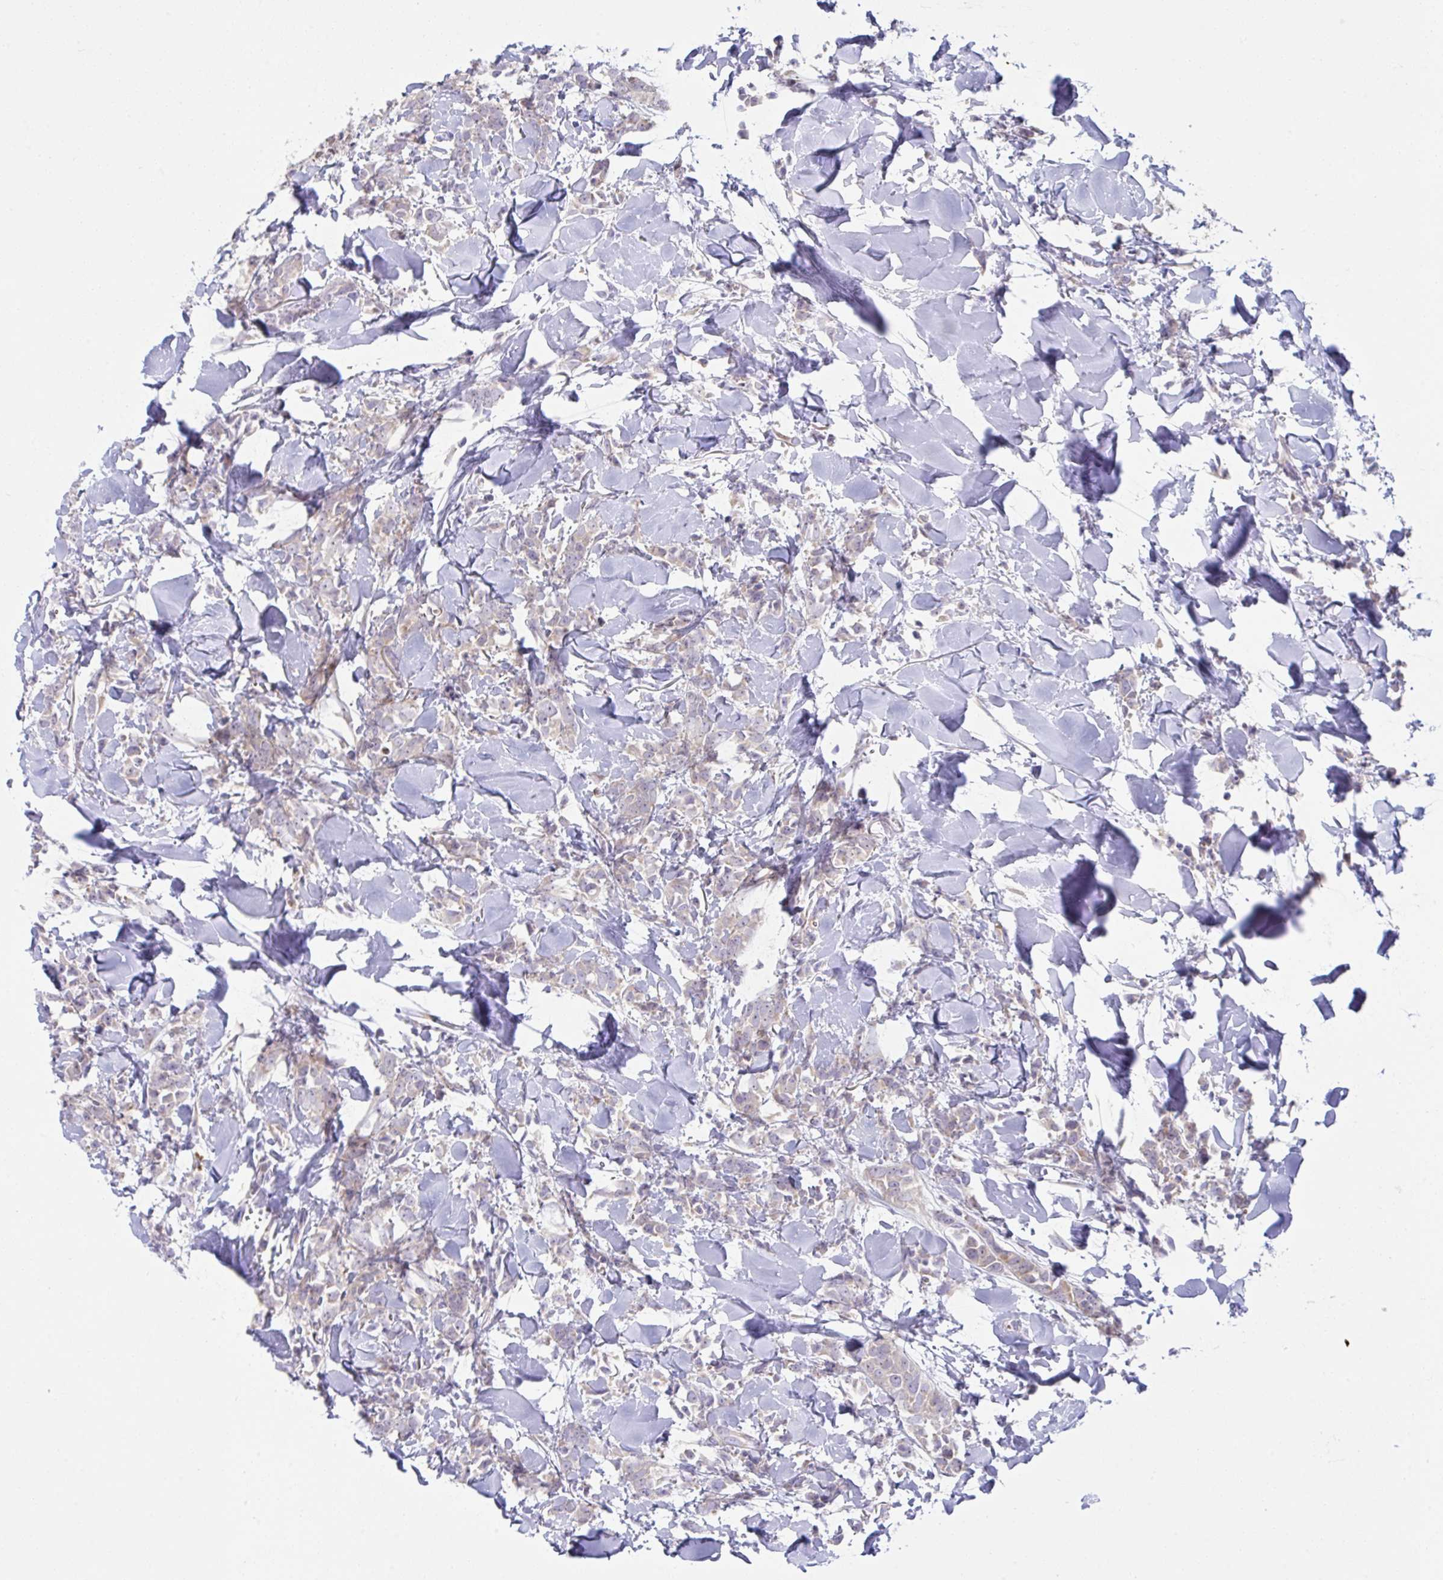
{"staining": {"intensity": "weak", "quantity": "<25%", "location": "cytoplasmic/membranous"}, "tissue": "breast cancer", "cell_type": "Tumor cells", "image_type": "cancer", "snomed": [{"axis": "morphology", "description": "Lobular carcinoma"}, {"axis": "topography", "description": "Breast"}], "caption": "The micrograph exhibits no significant expression in tumor cells of breast cancer.", "gene": "FAU", "patient": {"sex": "female", "age": 91}}